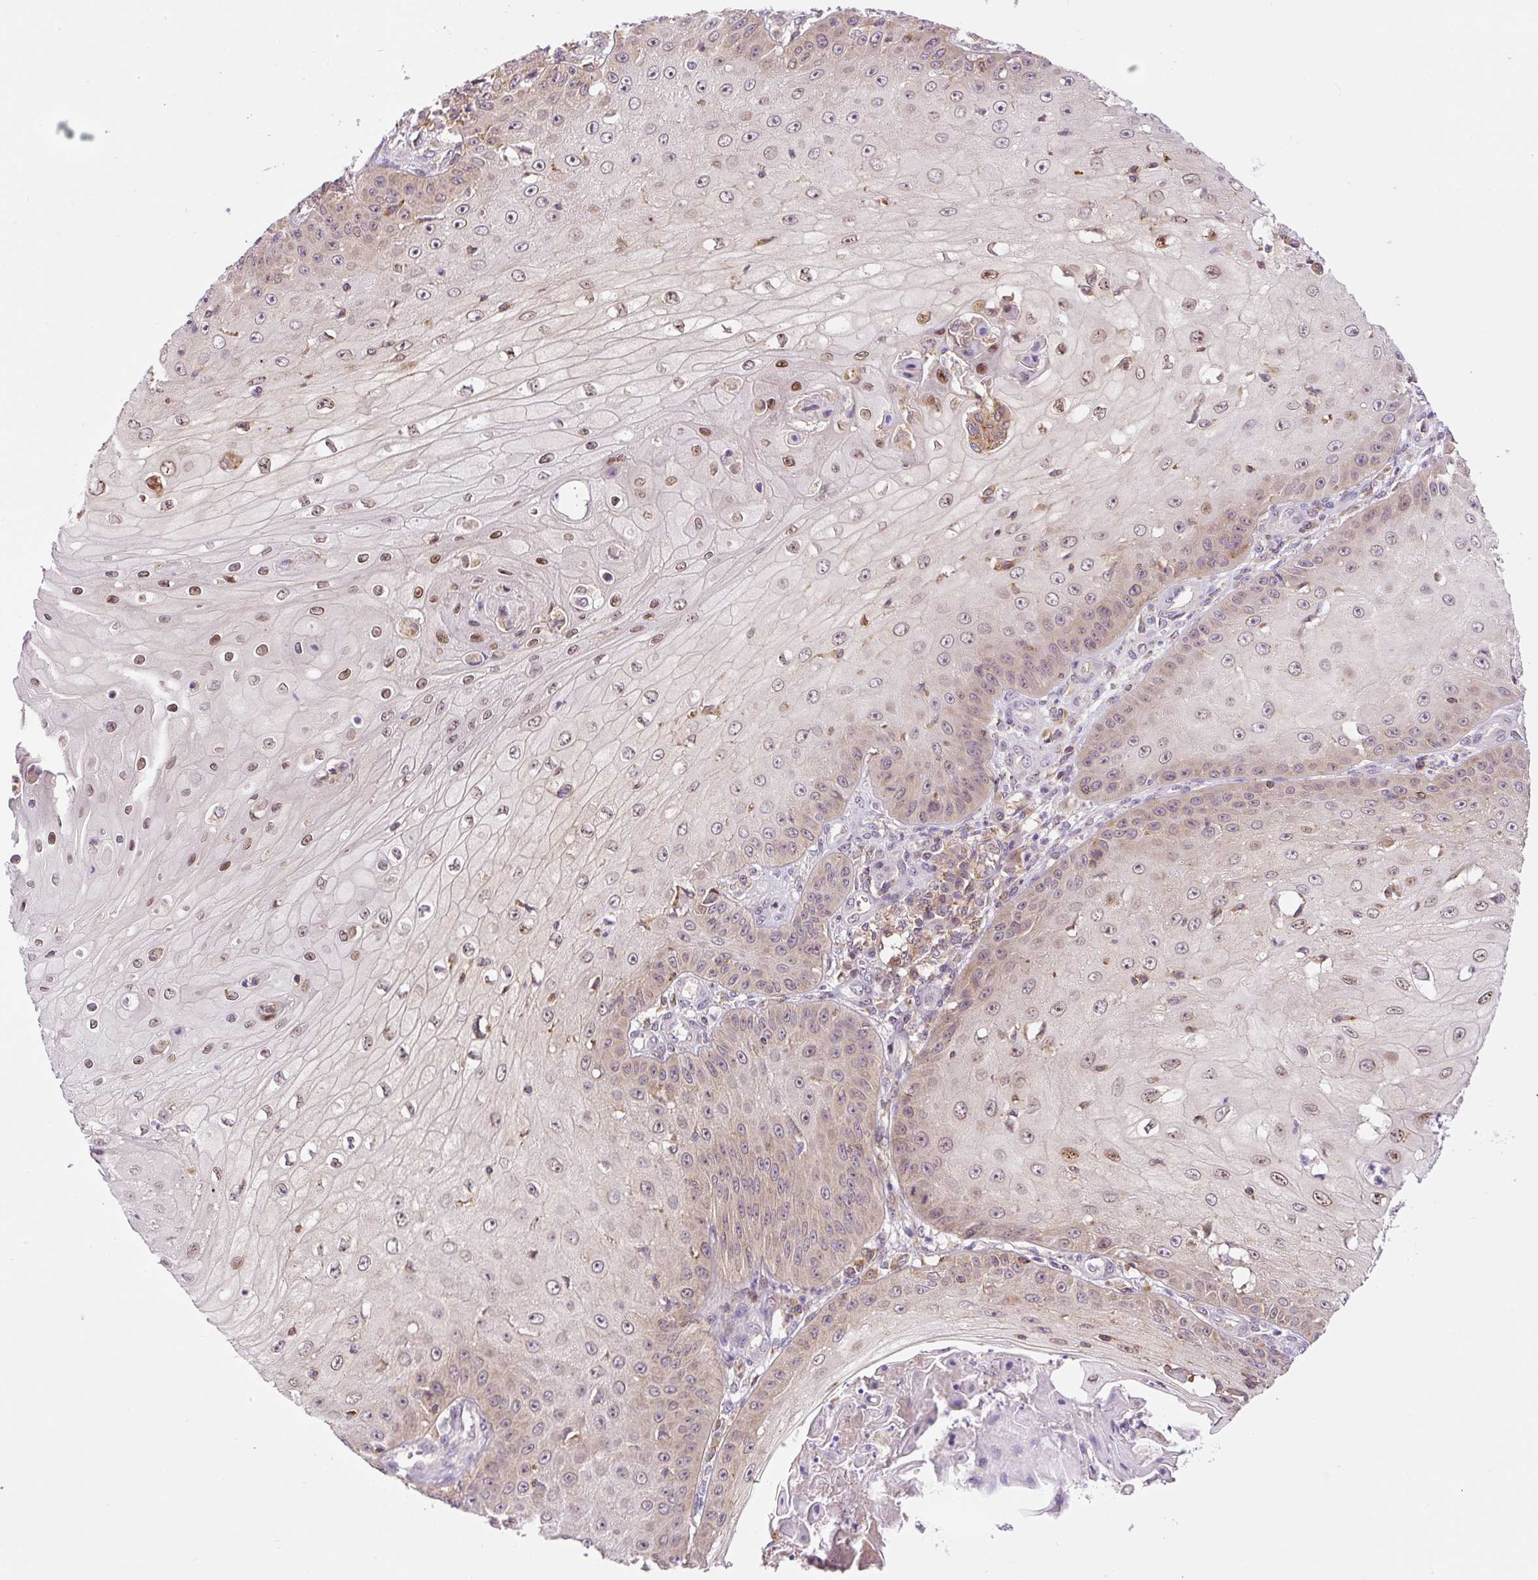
{"staining": {"intensity": "moderate", "quantity": "25%-75%", "location": "cytoplasmic/membranous,nuclear"}, "tissue": "skin cancer", "cell_type": "Tumor cells", "image_type": "cancer", "snomed": [{"axis": "morphology", "description": "Squamous cell carcinoma, NOS"}, {"axis": "topography", "description": "Skin"}], "caption": "The photomicrograph displays a brown stain indicating the presence of a protein in the cytoplasmic/membranous and nuclear of tumor cells in skin cancer. Using DAB (3,3'-diaminobenzidine) (brown) and hematoxylin (blue) stains, captured at high magnification using brightfield microscopy.", "gene": "CARD11", "patient": {"sex": "male", "age": 70}}